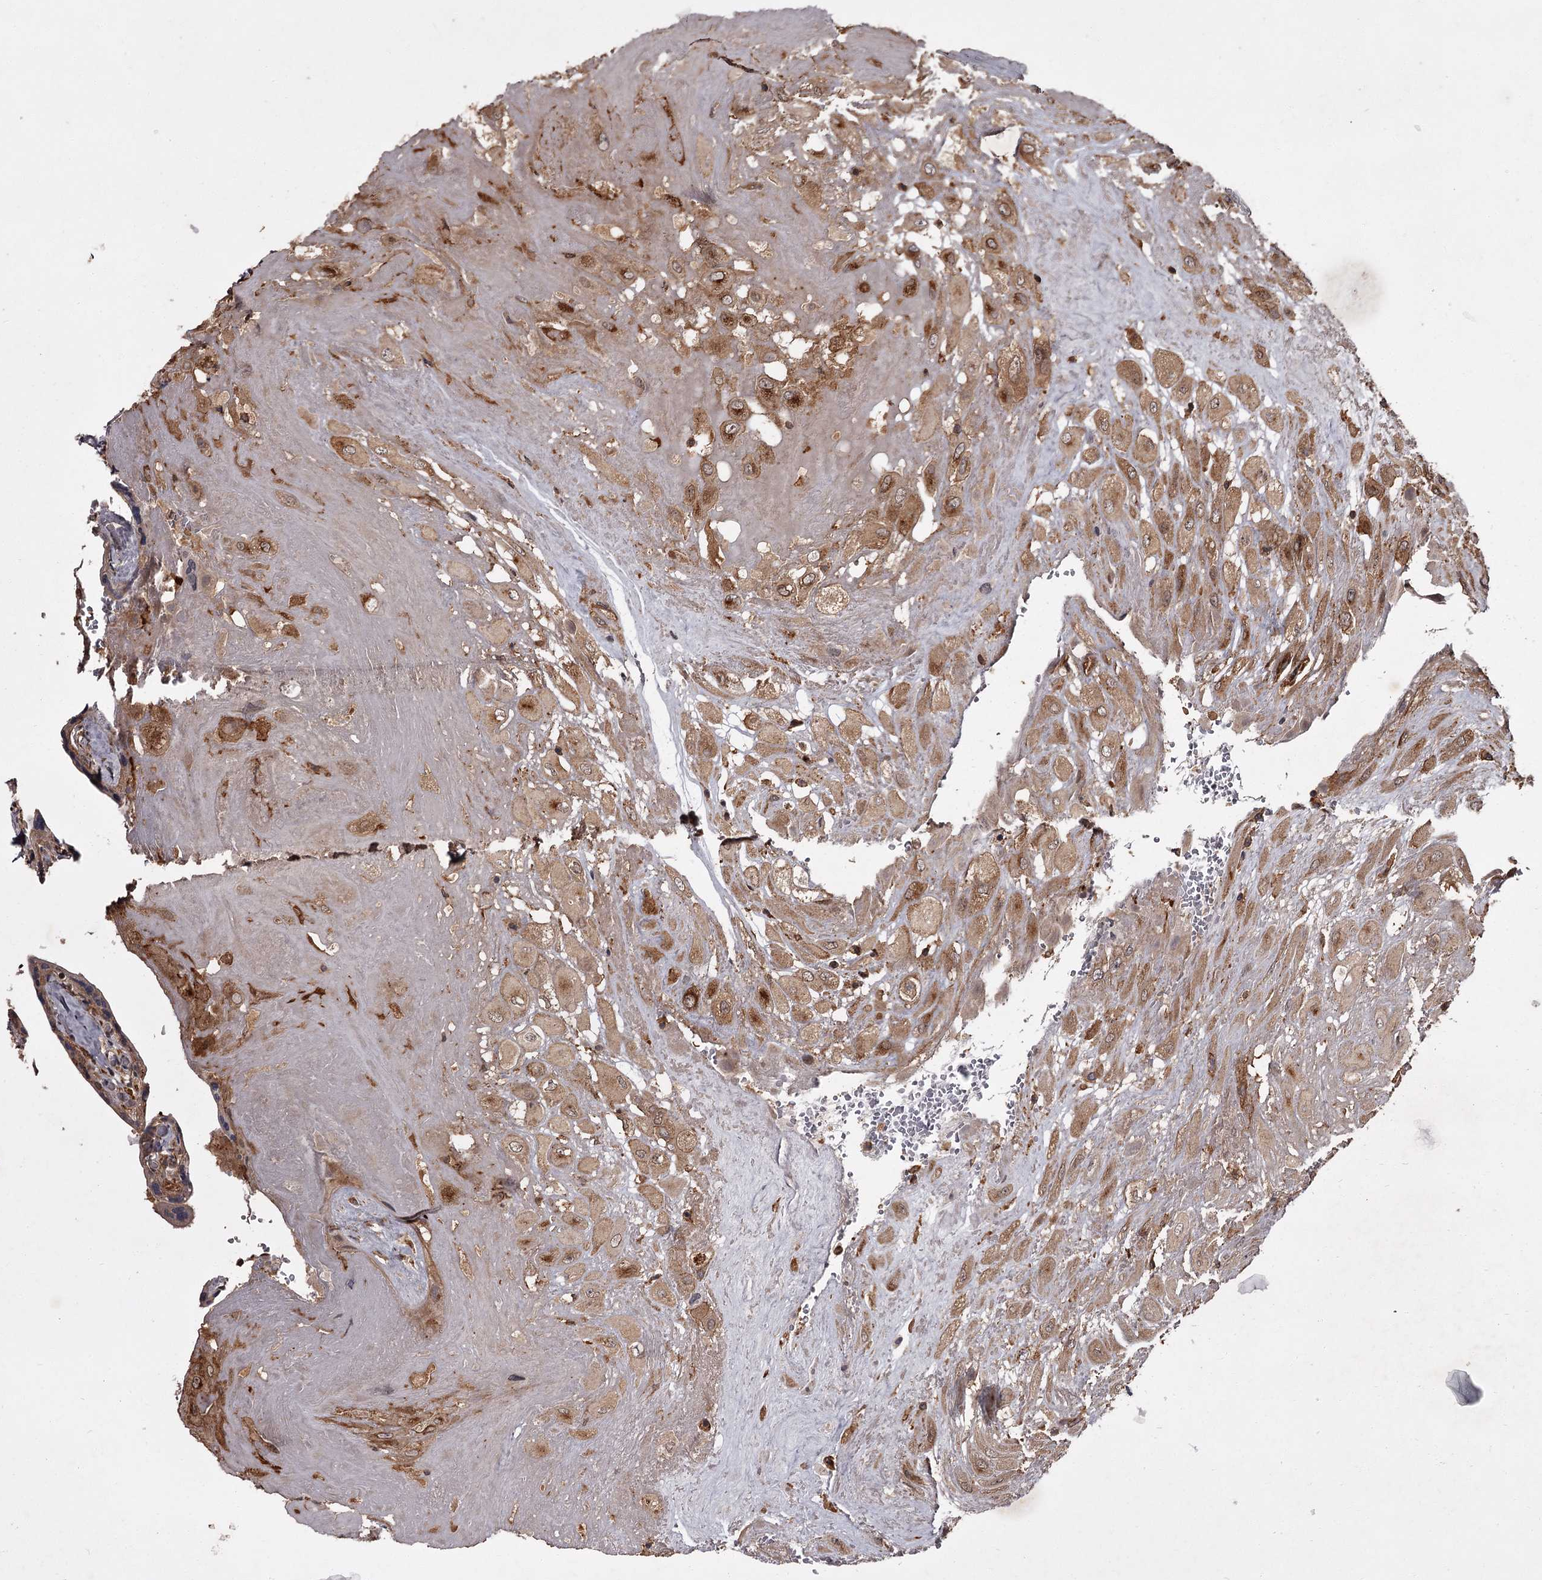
{"staining": {"intensity": "moderate", "quantity": ">75%", "location": "cytoplasmic/membranous"}, "tissue": "placenta", "cell_type": "Decidual cells", "image_type": "normal", "snomed": [{"axis": "morphology", "description": "Normal tissue, NOS"}, {"axis": "topography", "description": "Placenta"}], "caption": "Placenta stained with DAB (3,3'-diaminobenzidine) IHC reveals medium levels of moderate cytoplasmic/membranous staining in about >75% of decidual cells. (DAB IHC with brightfield microscopy, high magnification).", "gene": "TBC1D23", "patient": {"sex": "female", "age": 37}}